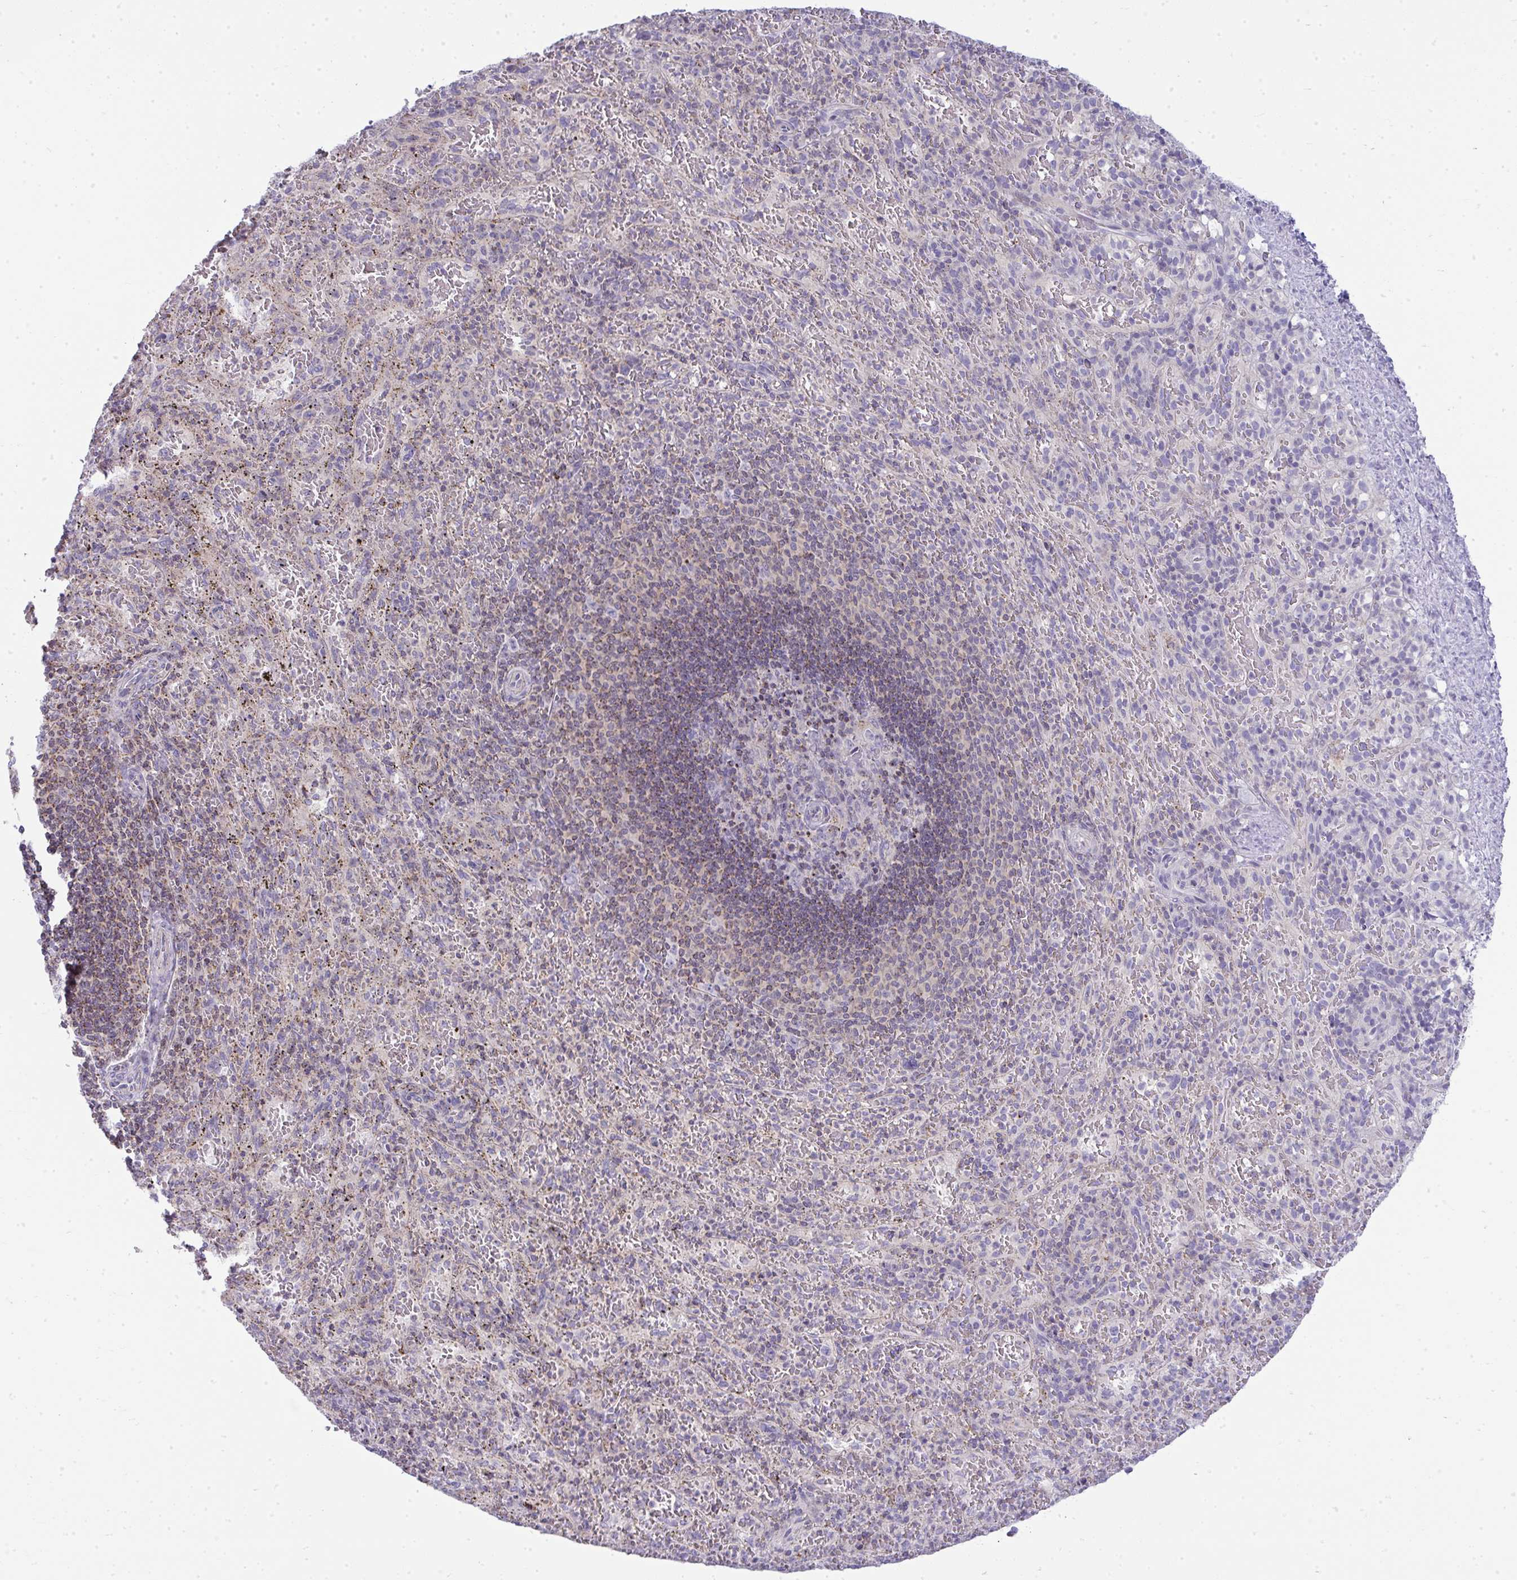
{"staining": {"intensity": "weak", "quantity": "<25%", "location": "cytoplasmic/membranous"}, "tissue": "spleen", "cell_type": "Cells in red pulp", "image_type": "normal", "snomed": [{"axis": "morphology", "description": "Normal tissue, NOS"}, {"axis": "topography", "description": "Spleen"}], "caption": "Cells in red pulp are negative for brown protein staining in unremarkable spleen. (DAB immunohistochemistry, high magnification).", "gene": "VPS4B", "patient": {"sex": "male", "age": 57}}